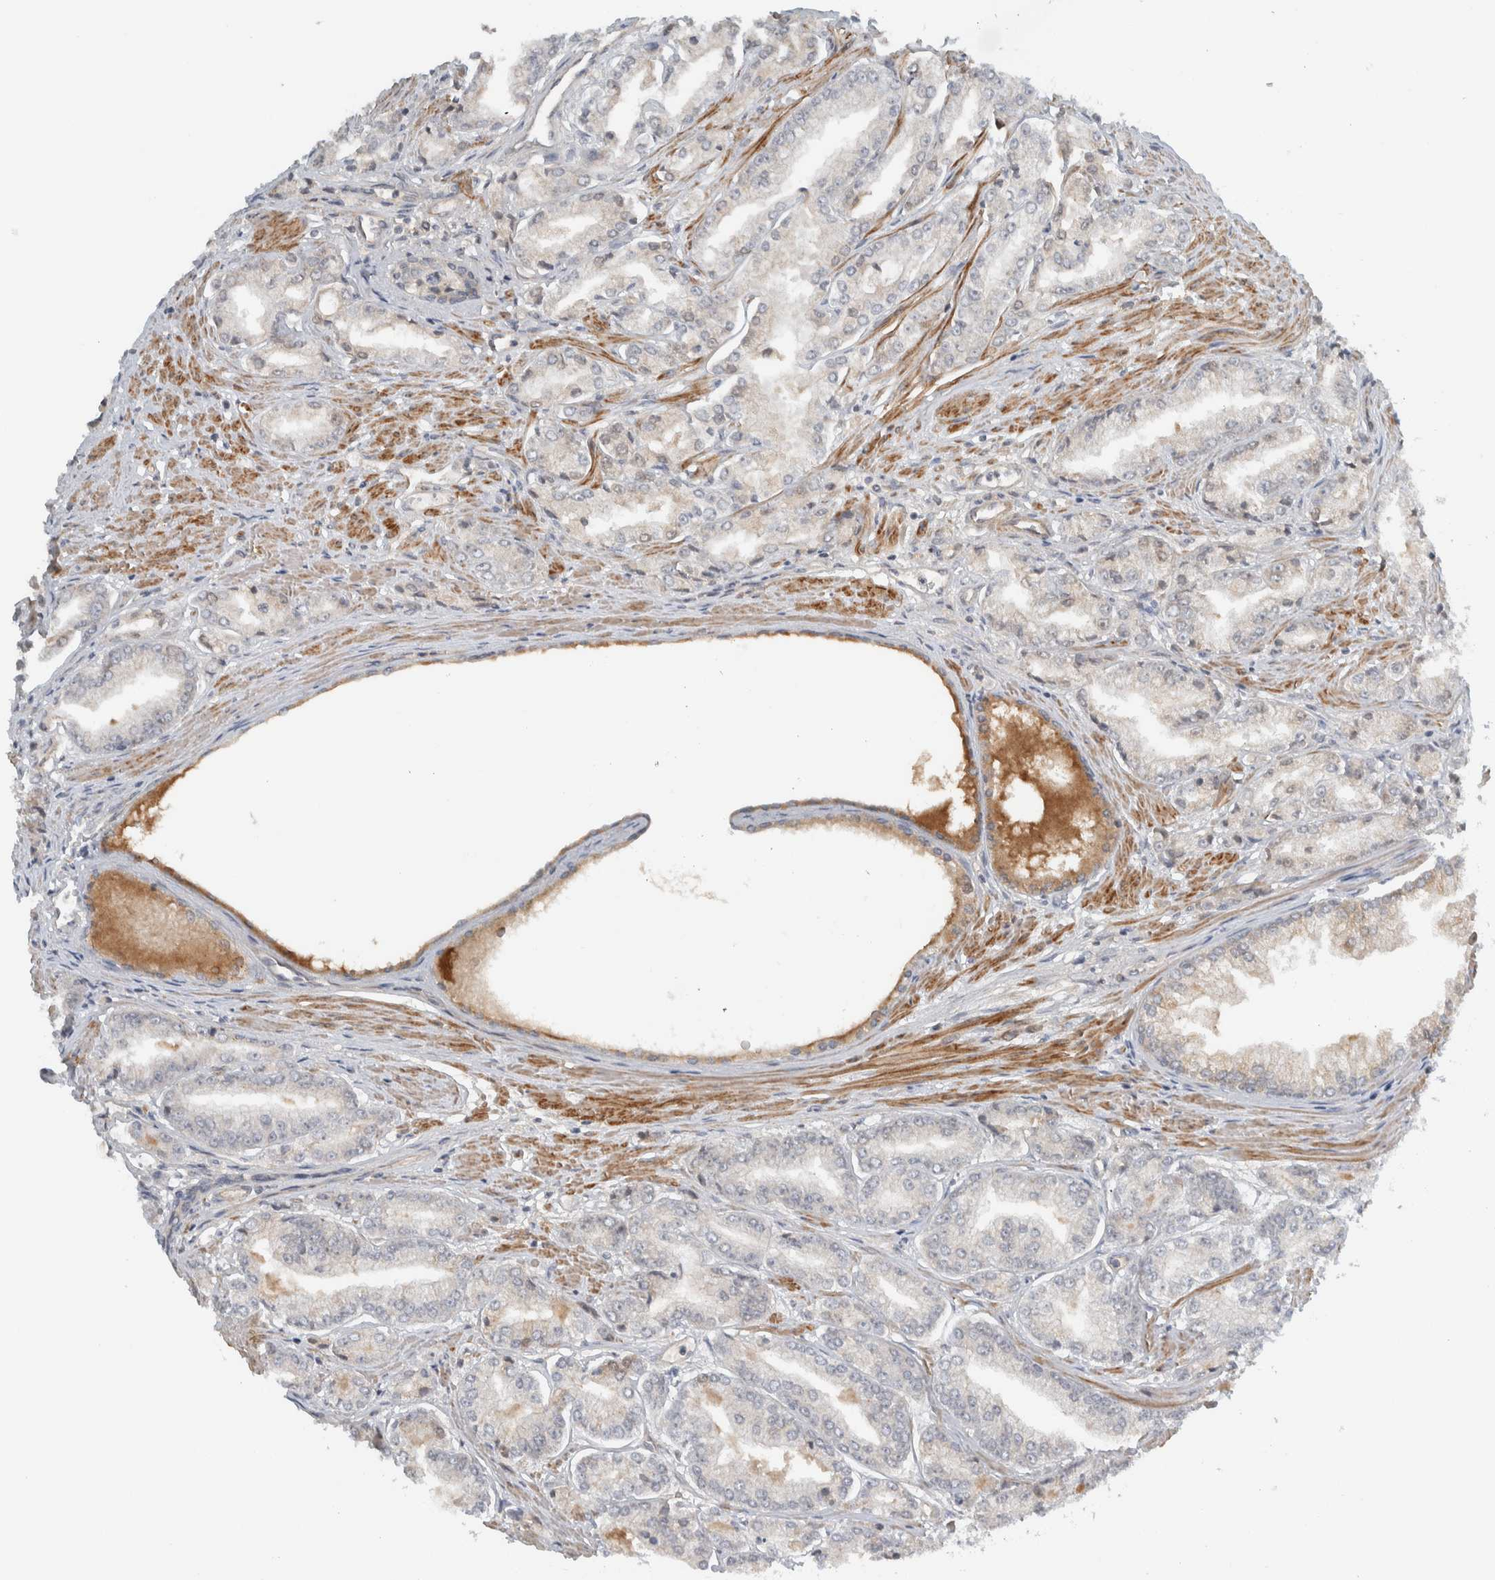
{"staining": {"intensity": "negative", "quantity": "none", "location": "none"}, "tissue": "prostate cancer", "cell_type": "Tumor cells", "image_type": "cancer", "snomed": [{"axis": "morphology", "description": "Adenocarcinoma, Low grade"}, {"axis": "topography", "description": "Prostate"}], "caption": "Low-grade adenocarcinoma (prostate) stained for a protein using immunohistochemistry reveals no expression tumor cells.", "gene": "ARMC7", "patient": {"sex": "male", "age": 52}}